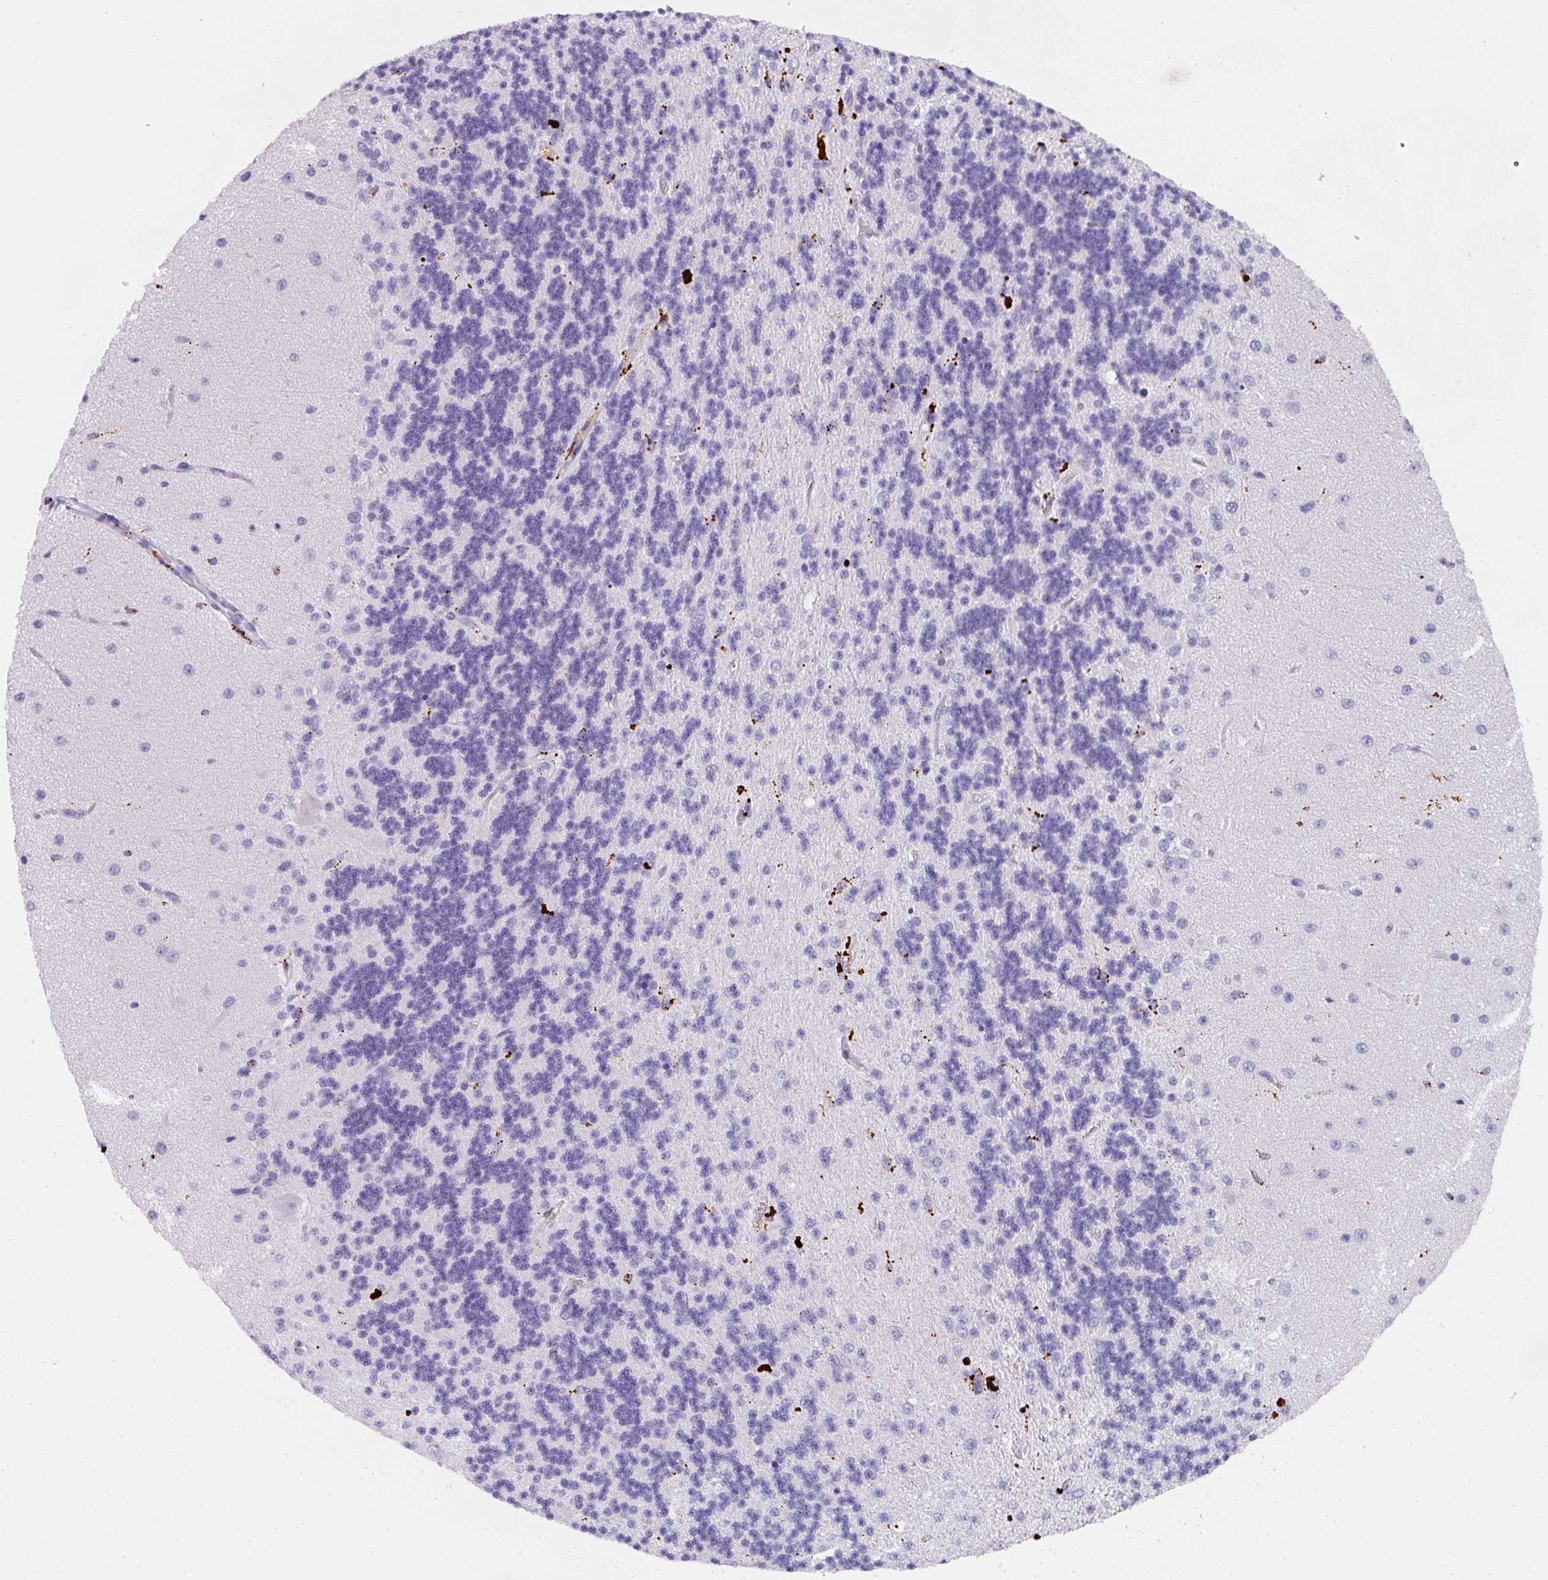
{"staining": {"intensity": "negative", "quantity": "none", "location": "none"}, "tissue": "cerebellum", "cell_type": "Cells in granular layer", "image_type": "normal", "snomed": [{"axis": "morphology", "description": "Normal tissue, NOS"}, {"axis": "topography", "description": "Cerebellum"}], "caption": "This is a image of IHC staining of normal cerebellum, which shows no staining in cells in granular layer. The staining was performed using DAB (3,3'-diaminobenzidine) to visualize the protein expression in brown, while the nuclei were stained in blue with hematoxylin (Magnification: 20x).", "gene": "MMACHC", "patient": {"sex": "female", "age": 29}}